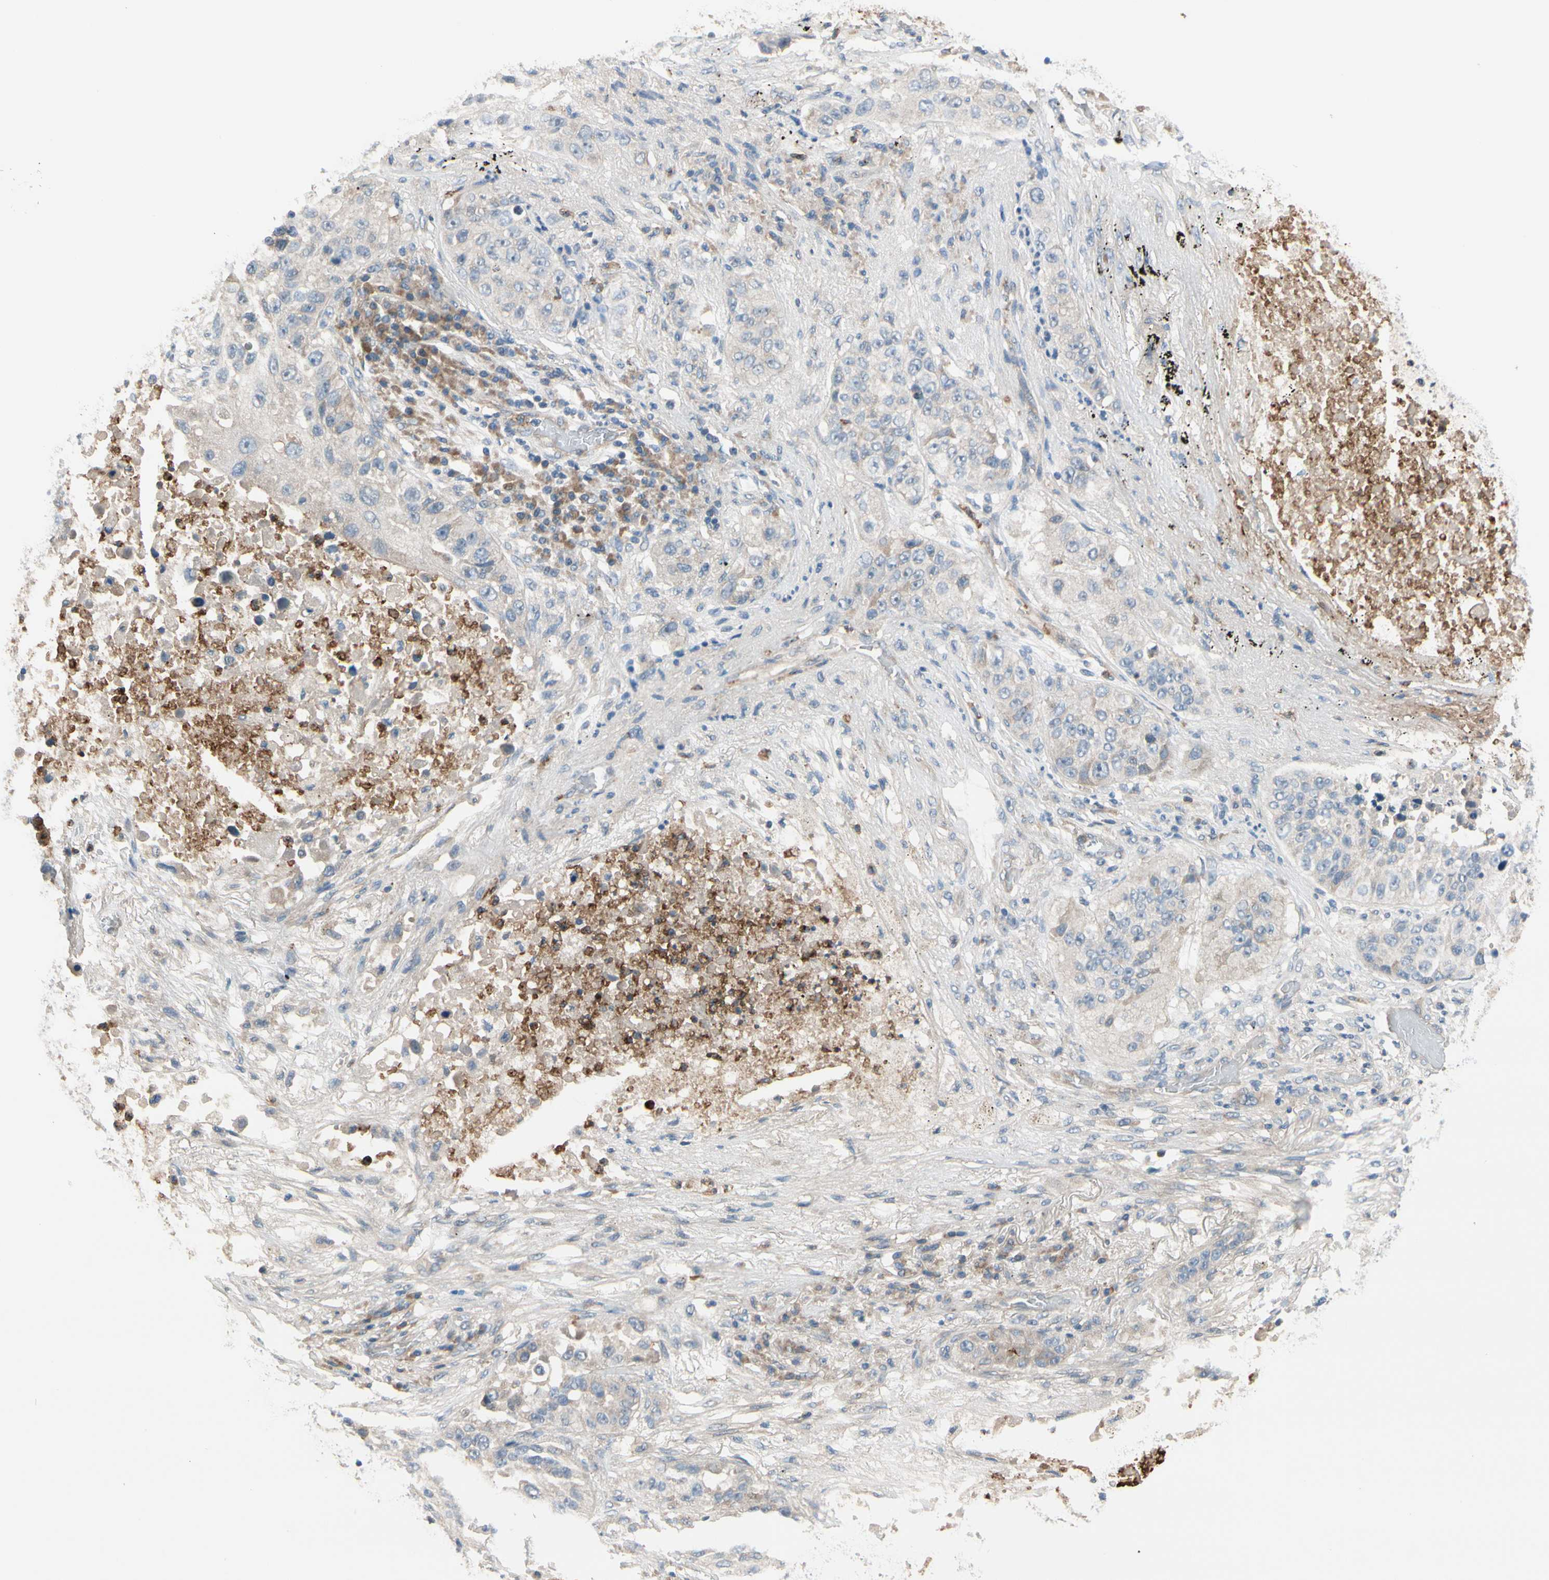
{"staining": {"intensity": "negative", "quantity": "none", "location": "none"}, "tissue": "lung cancer", "cell_type": "Tumor cells", "image_type": "cancer", "snomed": [{"axis": "morphology", "description": "Squamous cell carcinoma, NOS"}, {"axis": "topography", "description": "Lung"}], "caption": "The IHC image has no significant staining in tumor cells of lung squamous cell carcinoma tissue. (Immunohistochemistry (ihc), brightfield microscopy, high magnification).", "gene": "SIGLEC5", "patient": {"sex": "male", "age": 57}}